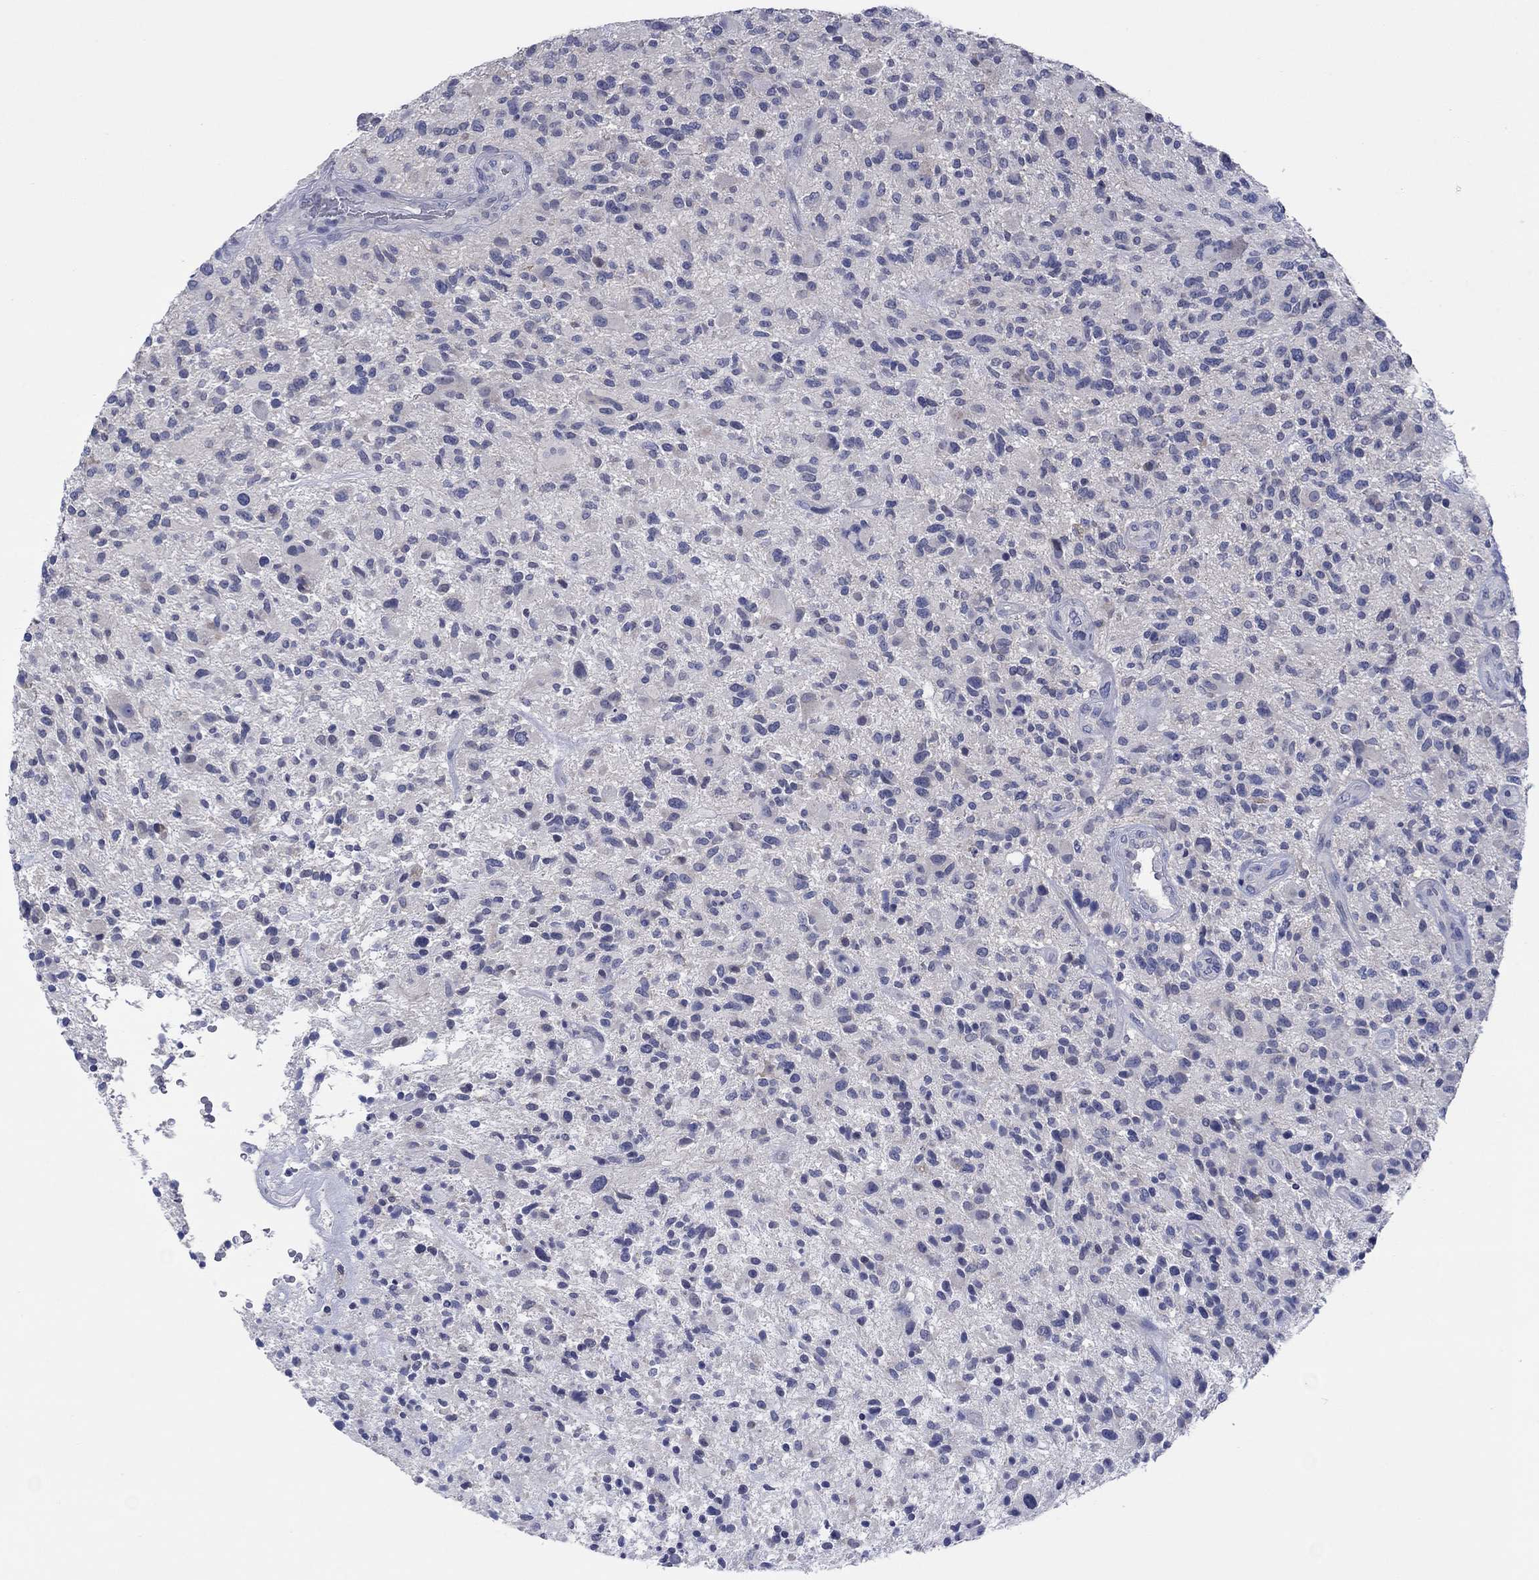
{"staining": {"intensity": "negative", "quantity": "none", "location": "none"}, "tissue": "glioma", "cell_type": "Tumor cells", "image_type": "cancer", "snomed": [{"axis": "morphology", "description": "Glioma, malignant, High grade"}, {"axis": "topography", "description": "Brain"}], "caption": "Tumor cells show no significant protein positivity in malignant glioma (high-grade).", "gene": "FER1L6", "patient": {"sex": "male", "age": 47}}